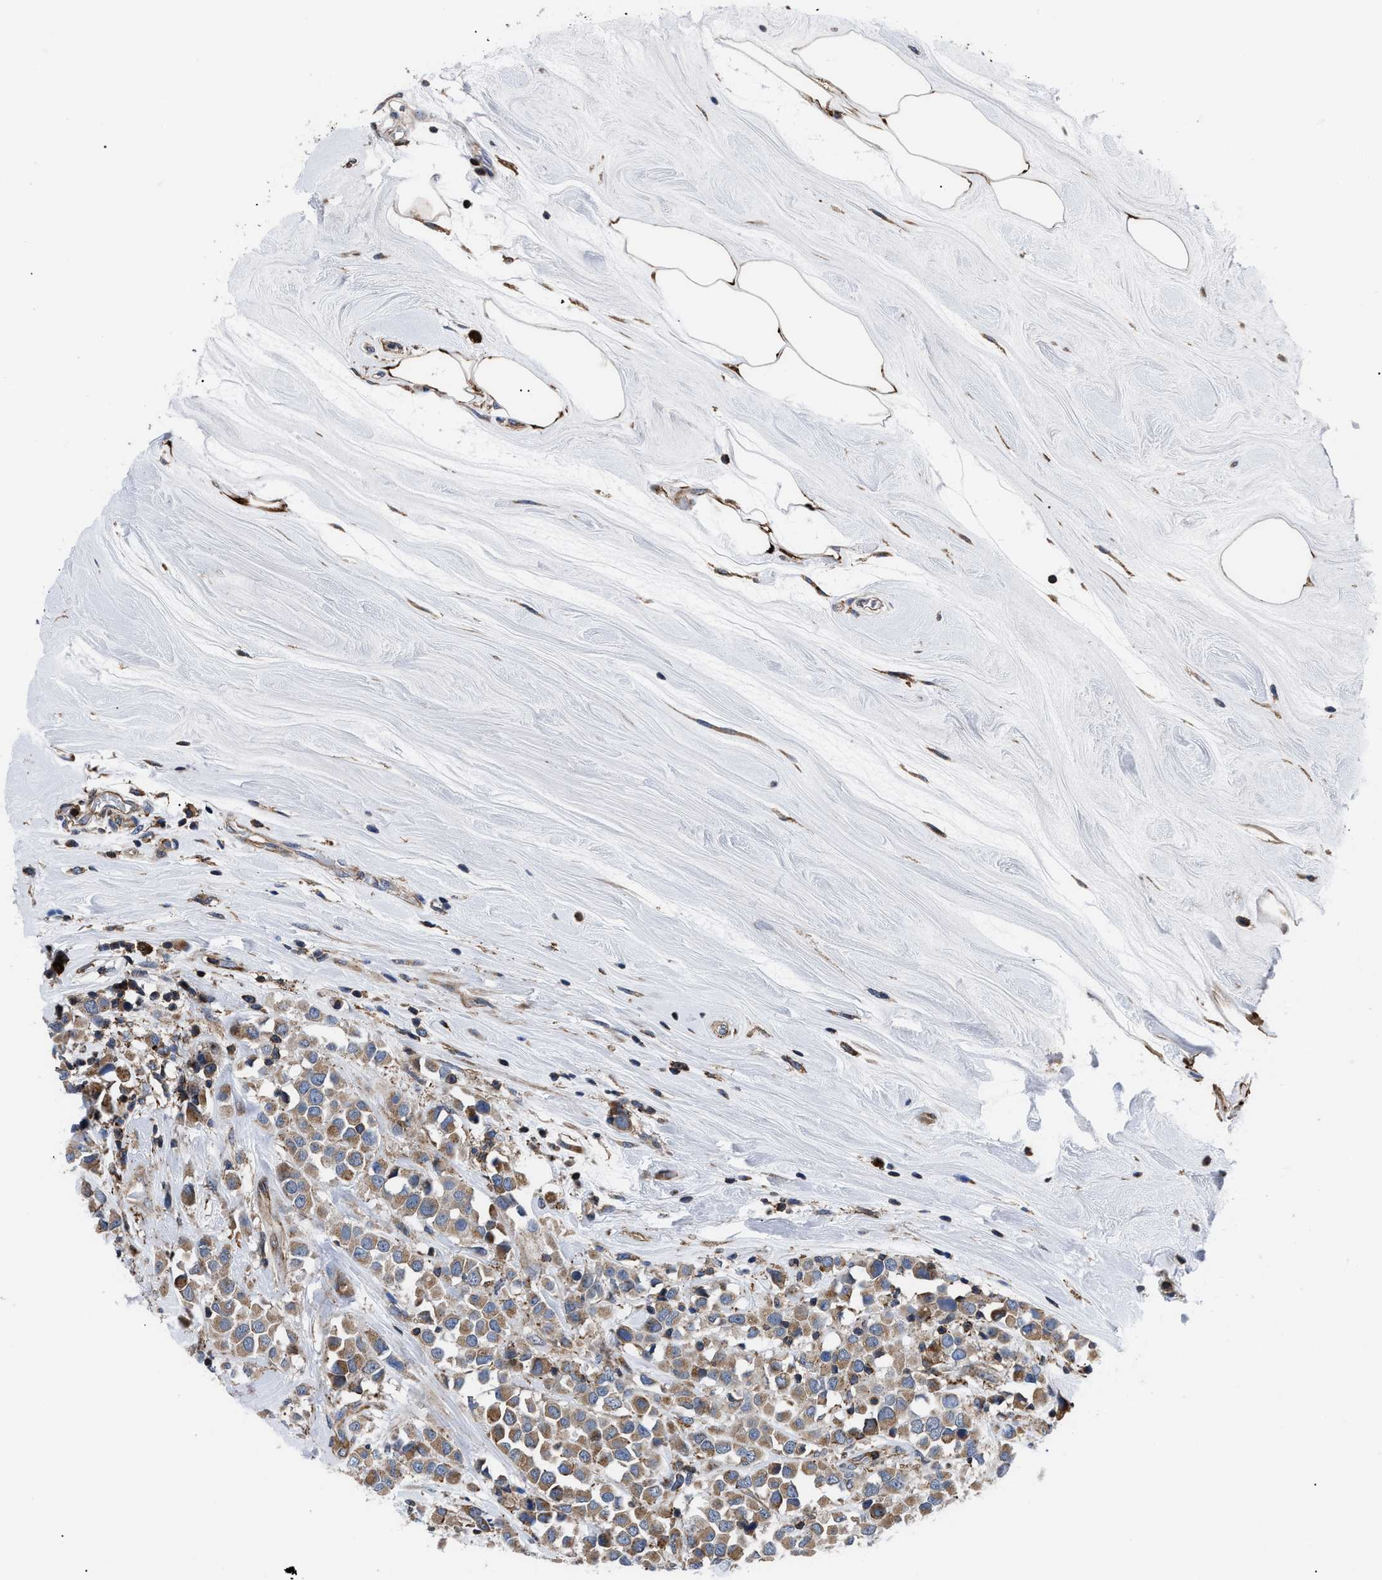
{"staining": {"intensity": "moderate", "quantity": ">75%", "location": "cytoplasmic/membranous"}, "tissue": "breast cancer", "cell_type": "Tumor cells", "image_type": "cancer", "snomed": [{"axis": "morphology", "description": "Duct carcinoma"}, {"axis": "topography", "description": "Breast"}], "caption": "Immunohistochemical staining of breast infiltrating ductal carcinoma displays moderate cytoplasmic/membranous protein positivity in about >75% of tumor cells. Immunohistochemistry (ihc) stains the protein in brown and the nuclei are stained blue.", "gene": "SPAST", "patient": {"sex": "female", "age": 61}}